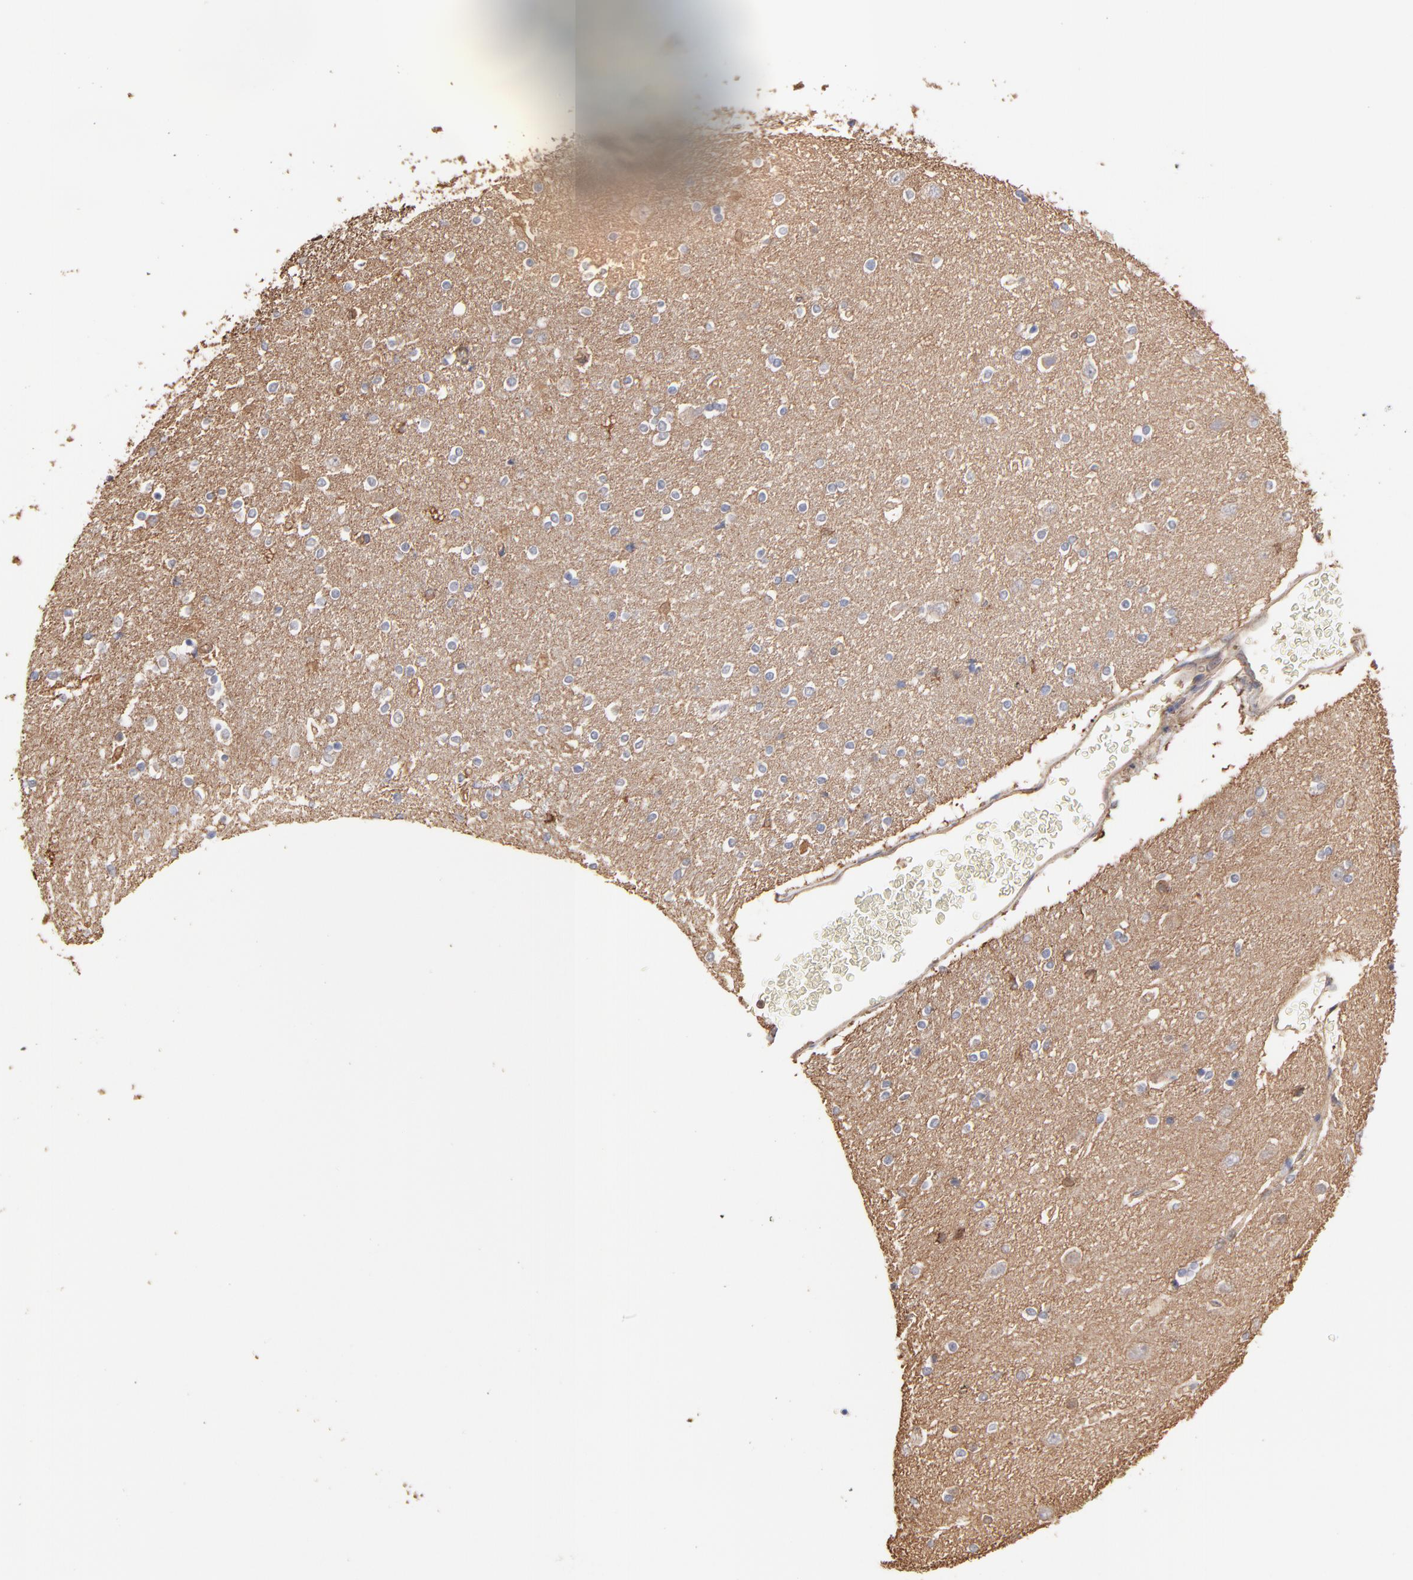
{"staining": {"intensity": "weak", "quantity": "<25%", "location": "cytoplasmic/membranous"}, "tissue": "caudate", "cell_type": "Glial cells", "image_type": "normal", "snomed": [{"axis": "morphology", "description": "Normal tissue, NOS"}, {"axis": "topography", "description": "Lateral ventricle wall"}], "caption": "Caudate was stained to show a protein in brown. There is no significant positivity in glial cells. Nuclei are stained in blue.", "gene": "ARMT1", "patient": {"sex": "female", "age": 54}}